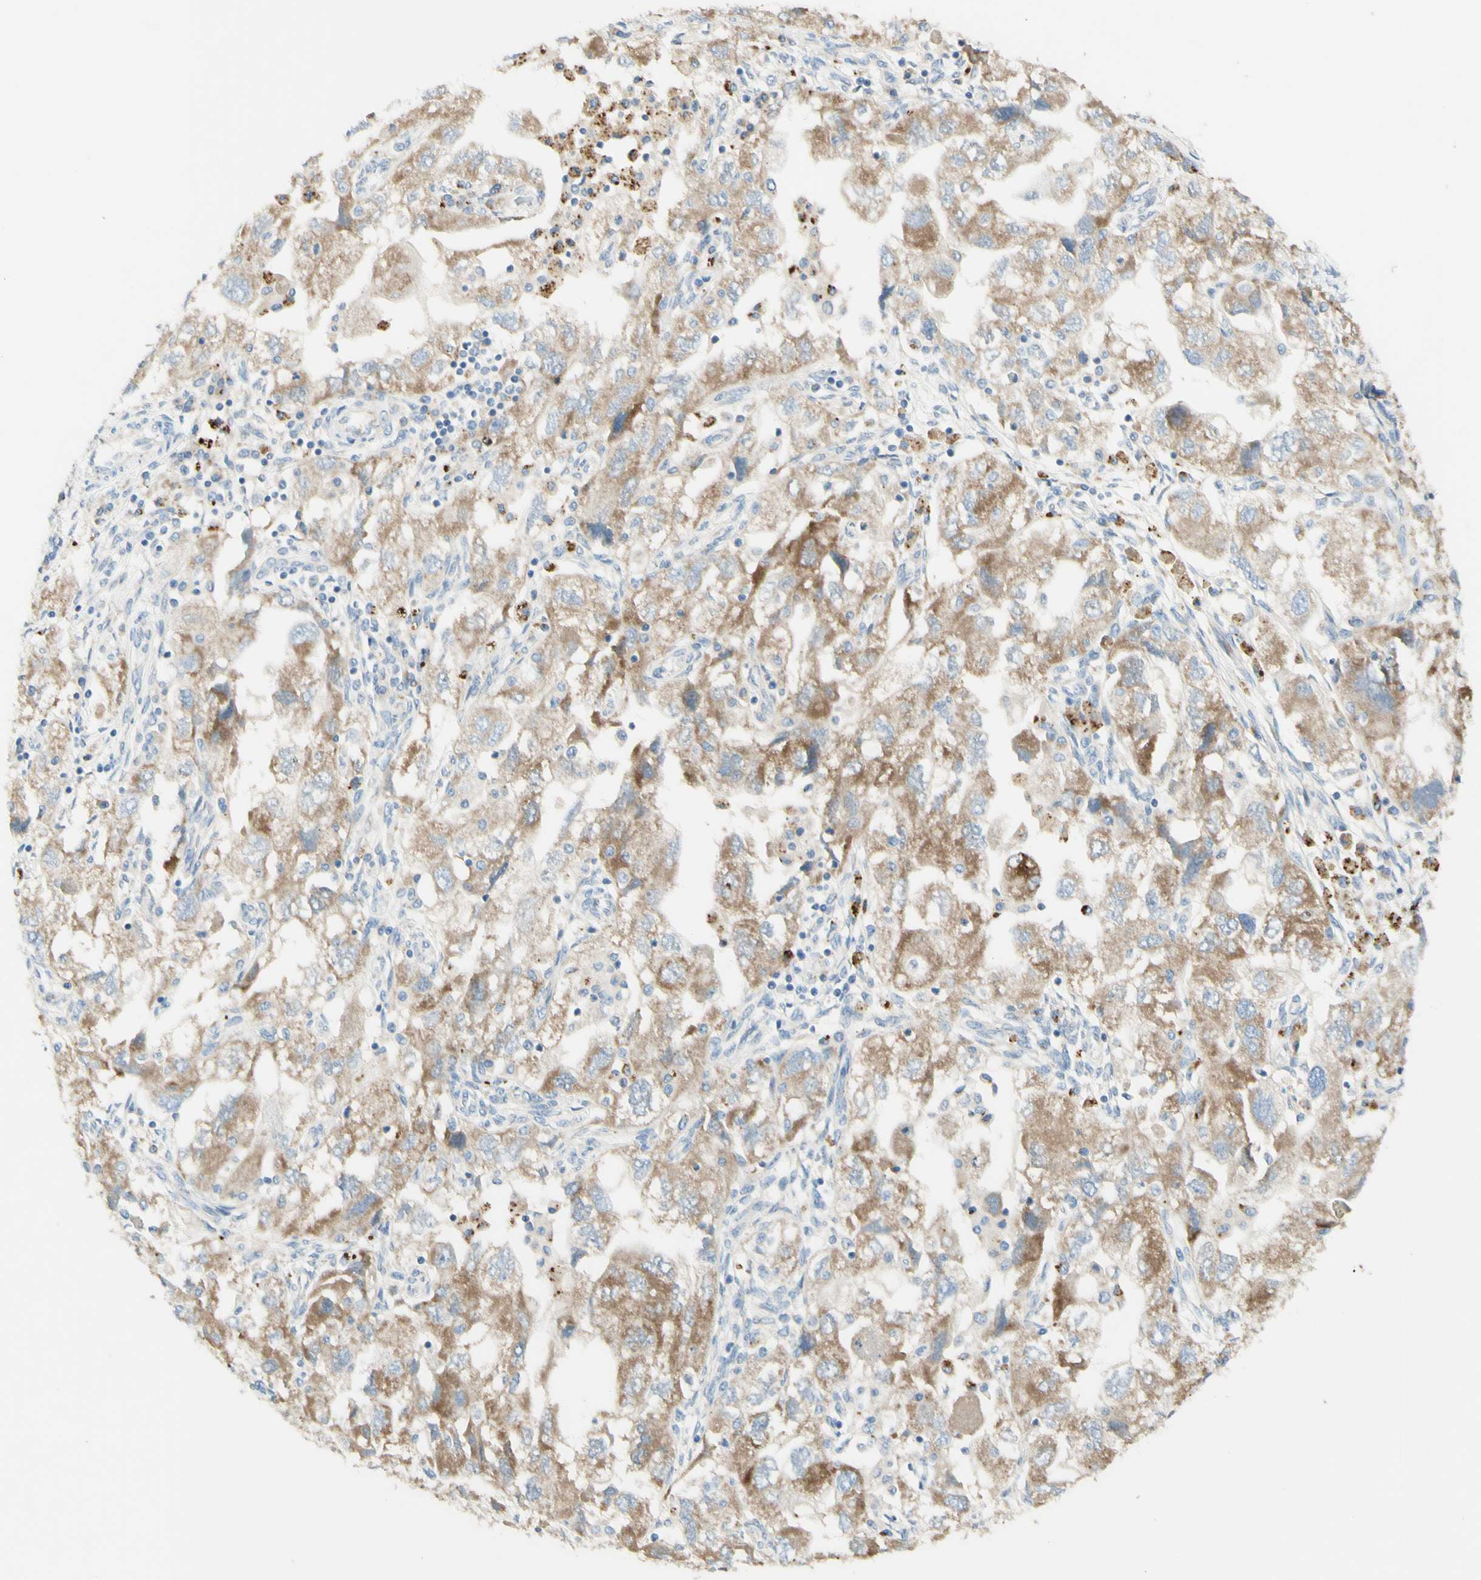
{"staining": {"intensity": "moderate", "quantity": ">75%", "location": "cytoplasmic/membranous"}, "tissue": "ovarian cancer", "cell_type": "Tumor cells", "image_type": "cancer", "snomed": [{"axis": "morphology", "description": "Carcinoma, NOS"}, {"axis": "morphology", "description": "Cystadenocarcinoma, serous, NOS"}, {"axis": "topography", "description": "Ovary"}], "caption": "A medium amount of moderate cytoplasmic/membranous positivity is appreciated in approximately >75% of tumor cells in serous cystadenocarcinoma (ovarian) tissue.", "gene": "ARMC10", "patient": {"sex": "female", "age": 69}}